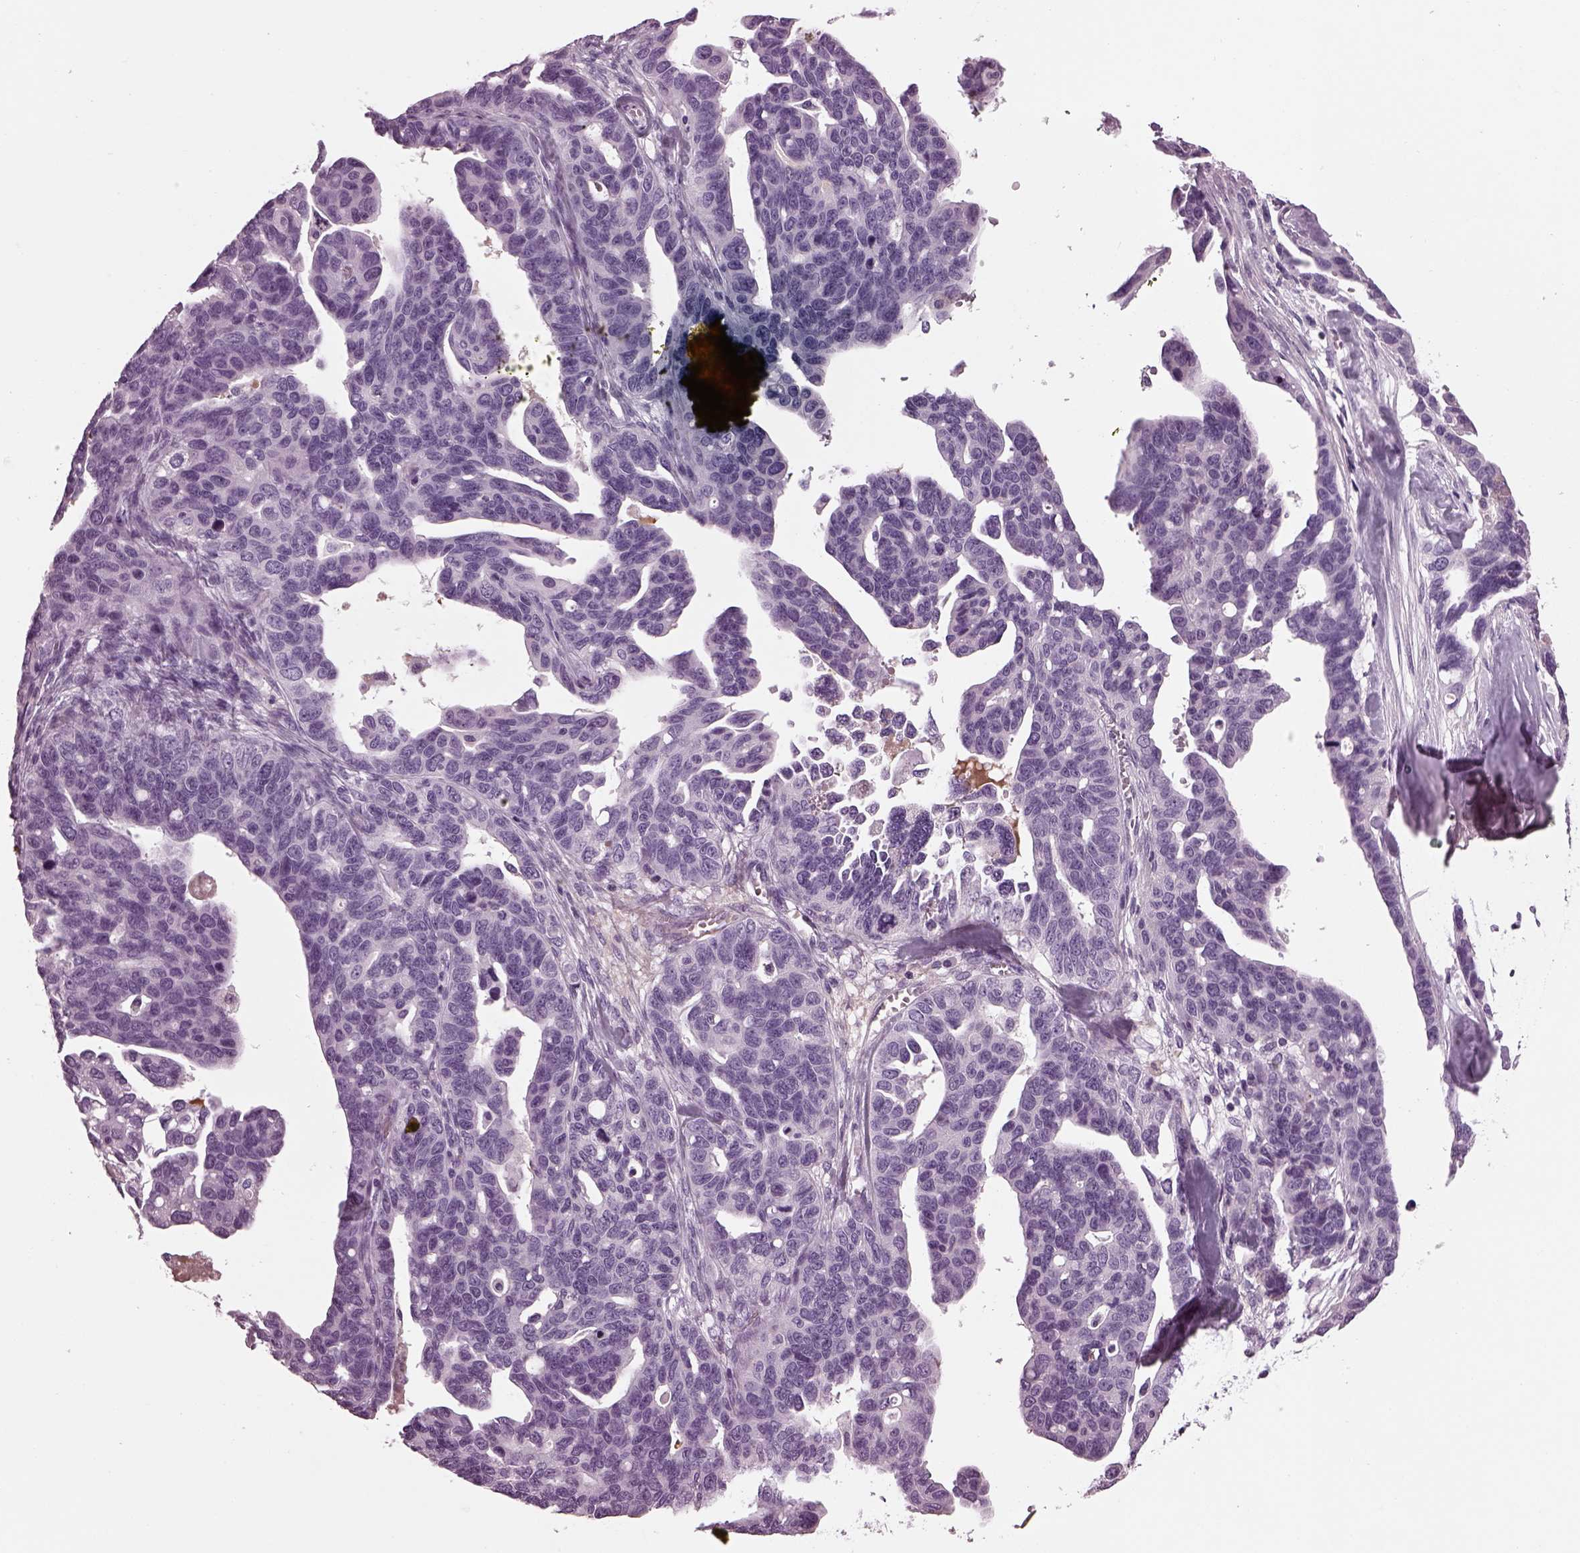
{"staining": {"intensity": "negative", "quantity": "none", "location": "none"}, "tissue": "ovarian cancer", "cell_type": "Tumor cells", "image_type": "cancer", "snomed": [{"axis": "morphology", "description": "Cystadenocarcinoma, serous, NOS"}, {"axis": "topography", "description": "Ovary"}], "caption": "Protein analysis of serous cystadenocarcinoma (ovarian) reveals no significant positivity in tumor cells.", "gene": "DPYSL5", "patient": {"sex": "female", "age": 69}}